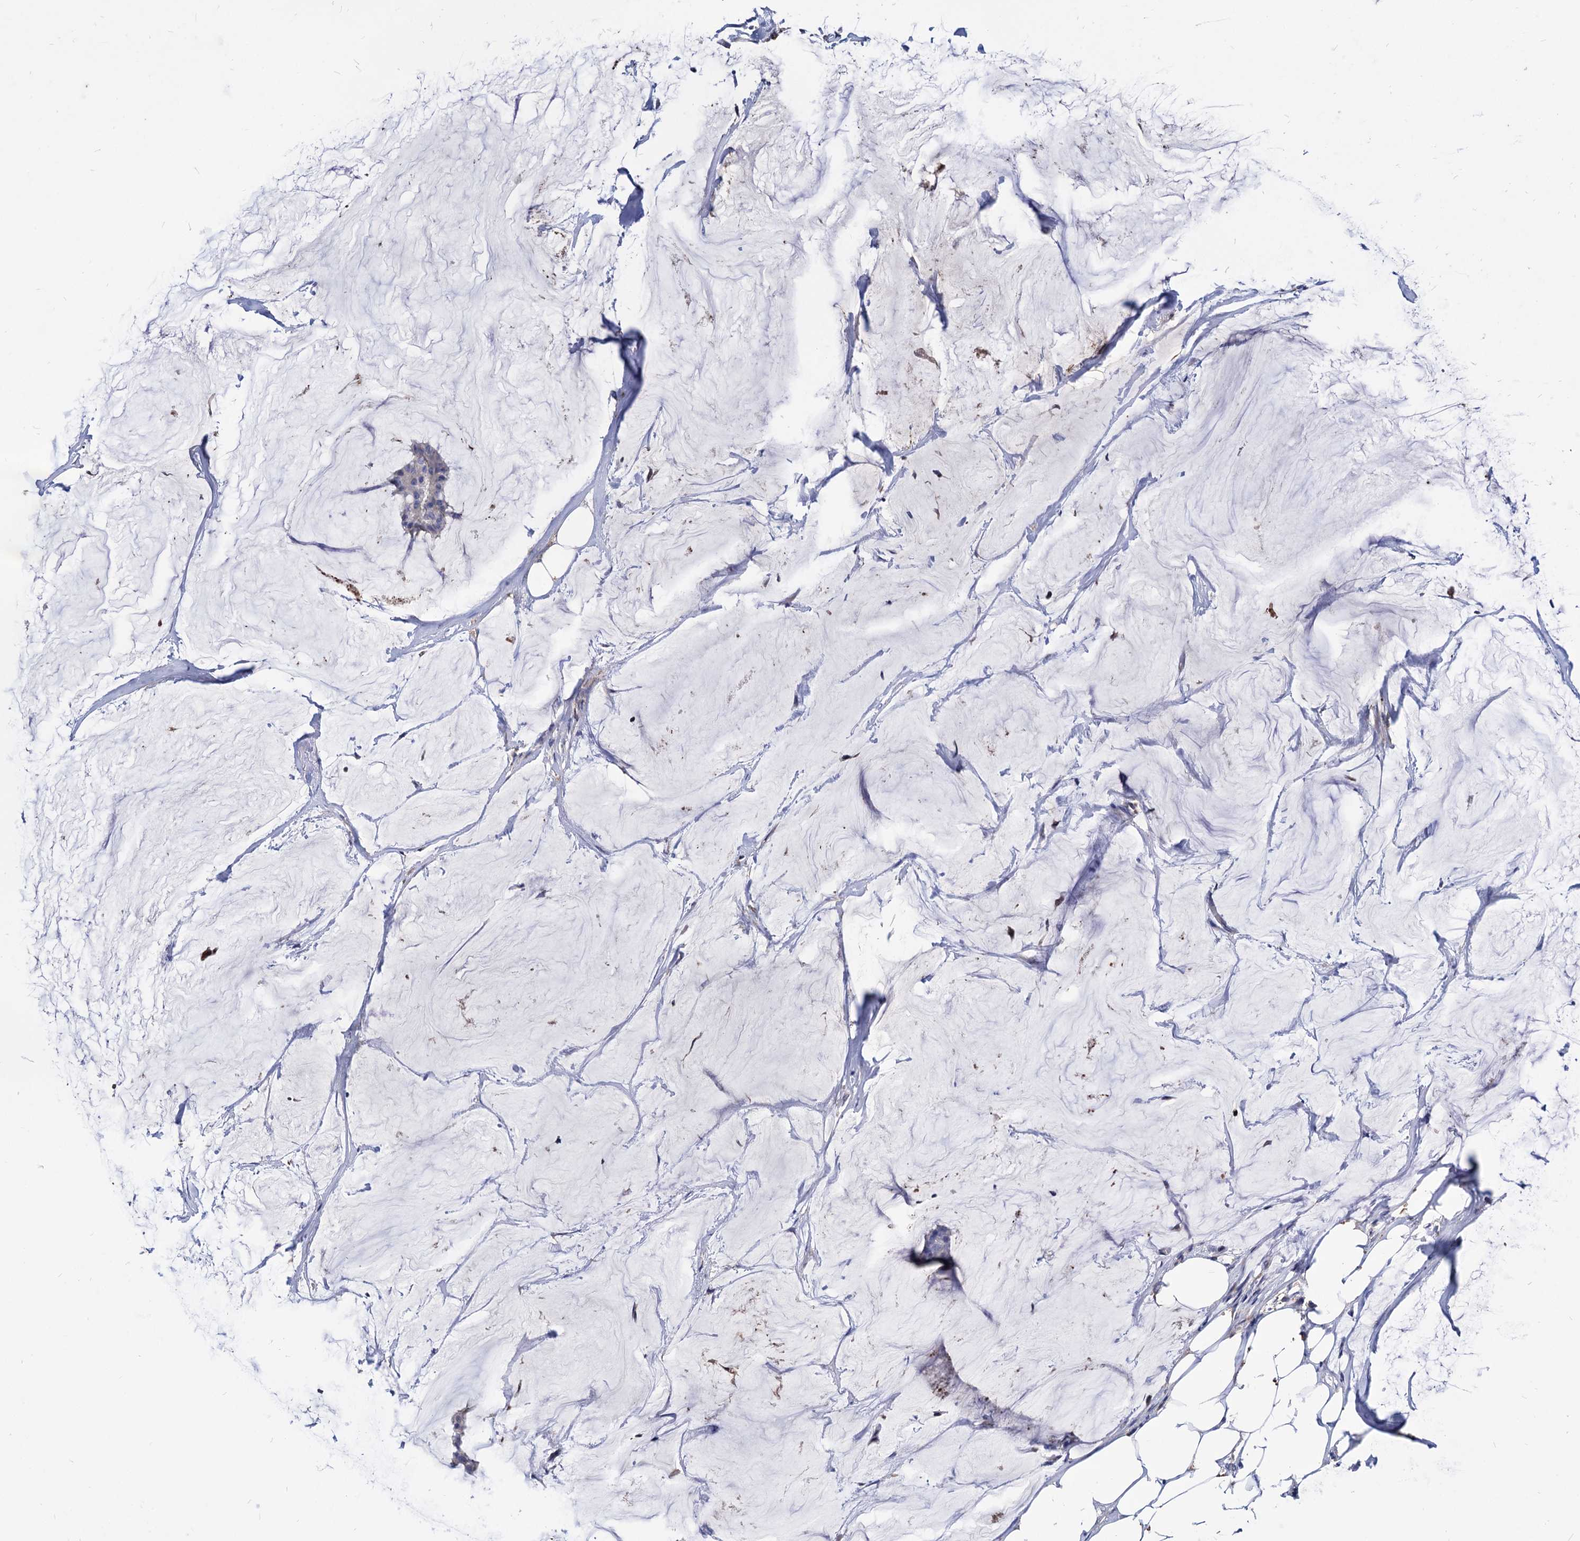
{"staining": {"intensity": "negative", "quantity": "none", "location": "none"}, "tissue": "breast cancer", "cell_type": "Tumor cells", "image_type": "cancer", "snomed": [{"axis": "morphology", "description": "Duct carcinoma"}, {"axis": "topography", "description": "Breast"}], "caption": "DAB (3,3'-diaminobenzidine) immunohistochemical staining of breast cancer (invasive ductal carcinoma) displays no significant expression in tumor cells.", "gene": "CPPED1", "patient": {"sex": "female", "age": 93}}